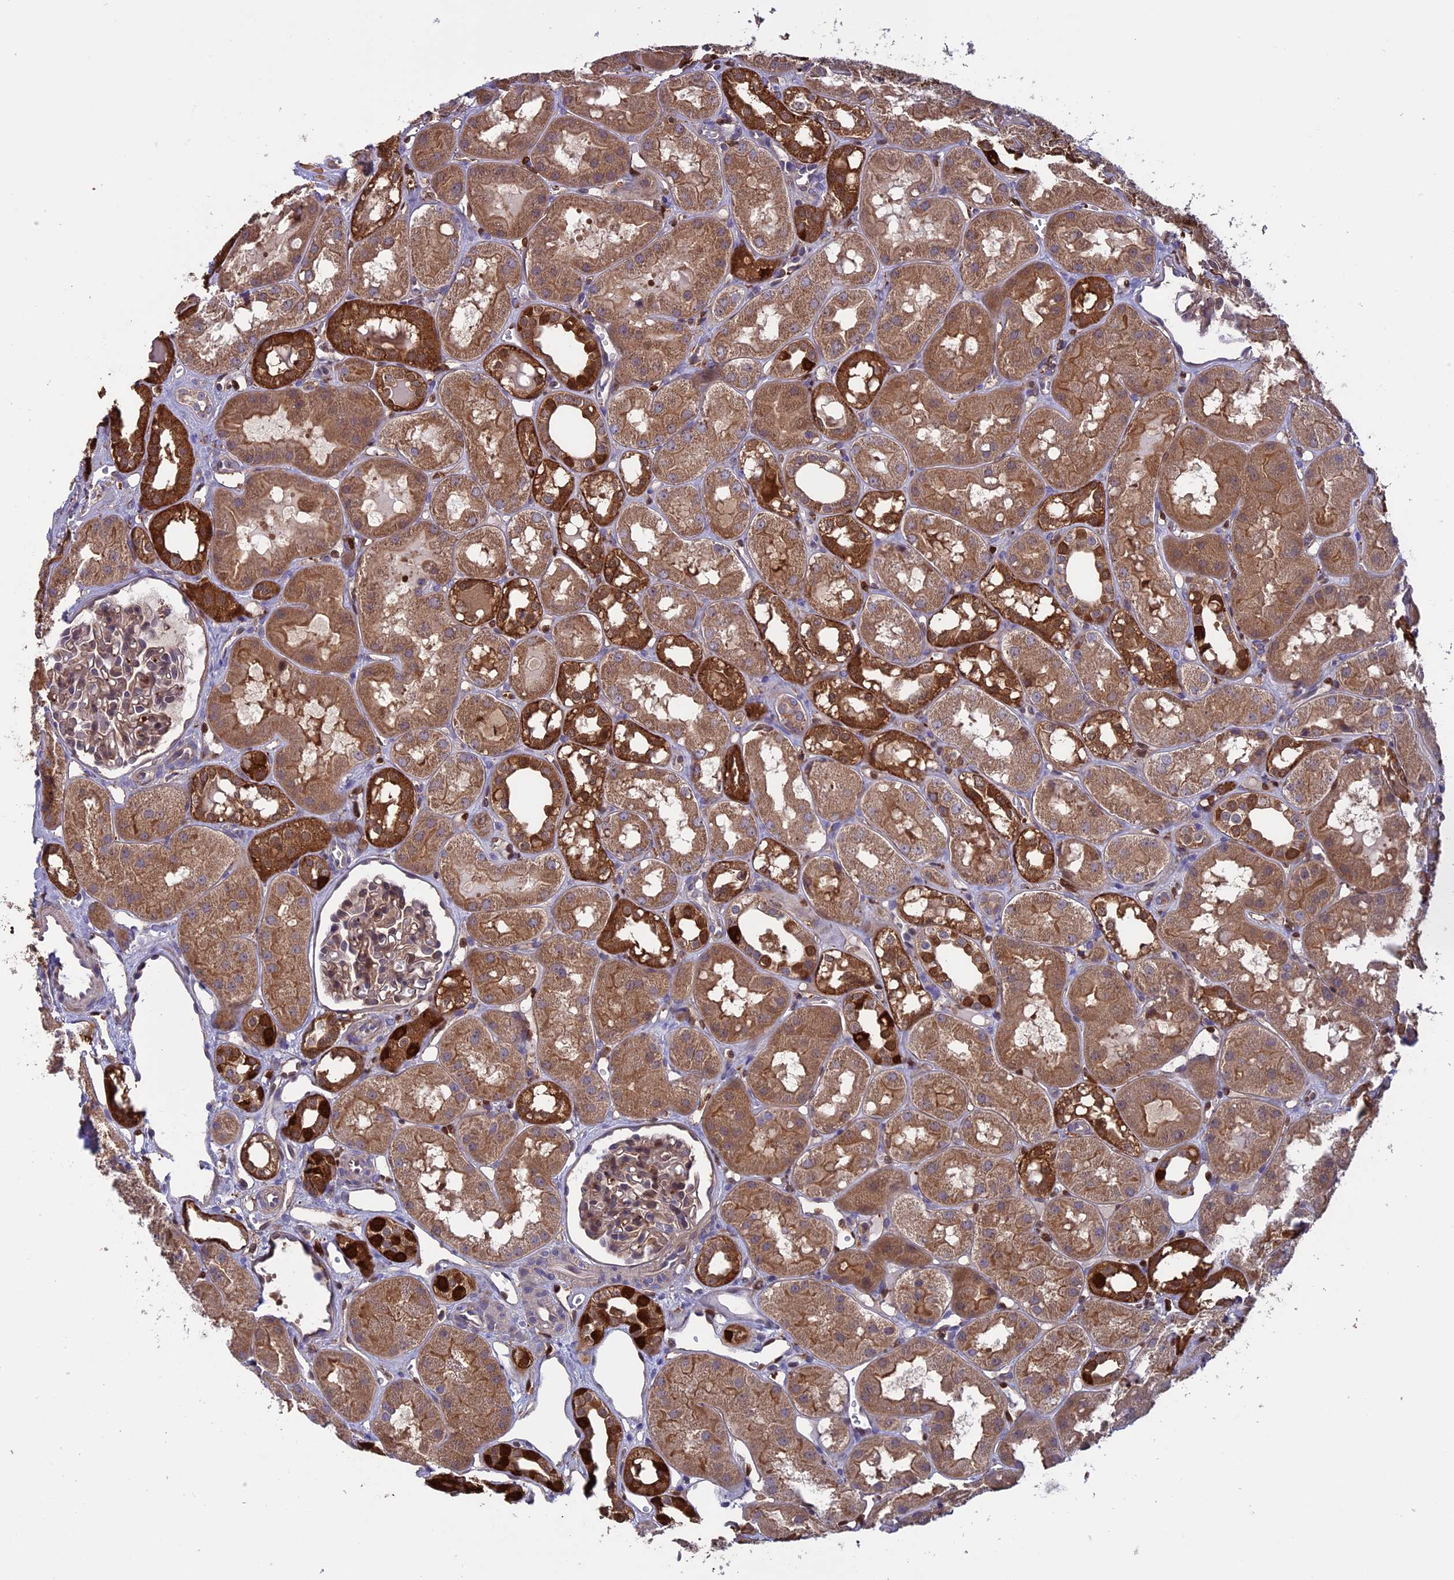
{"staining": {"intensity": "moderate", "quantity": "25%-75%", "location": "cytoplasmic/membranous"}, "tissue": "kidney", "cell_type": "Cells in glomeruli", "image_type": "normal", "snomed": [{"axis": "morphology", "description": "Normal tissue, NOS"}, {"axis": "topography", "description": "Kidney"}], "caption": "Immunohistochemical staining of unremarkable kidney shows 25%-75% levels of moderate cytoplasmic/membranous protein staining in approximately 25%-75% of cells in glomeruli. Using DAB (brown) and hematoxylin (blue) stains, captured at high magnification using brightfield microscopy.", "gene": "ARHGAP18", "patient": {"sex": "male", "age": 16}}